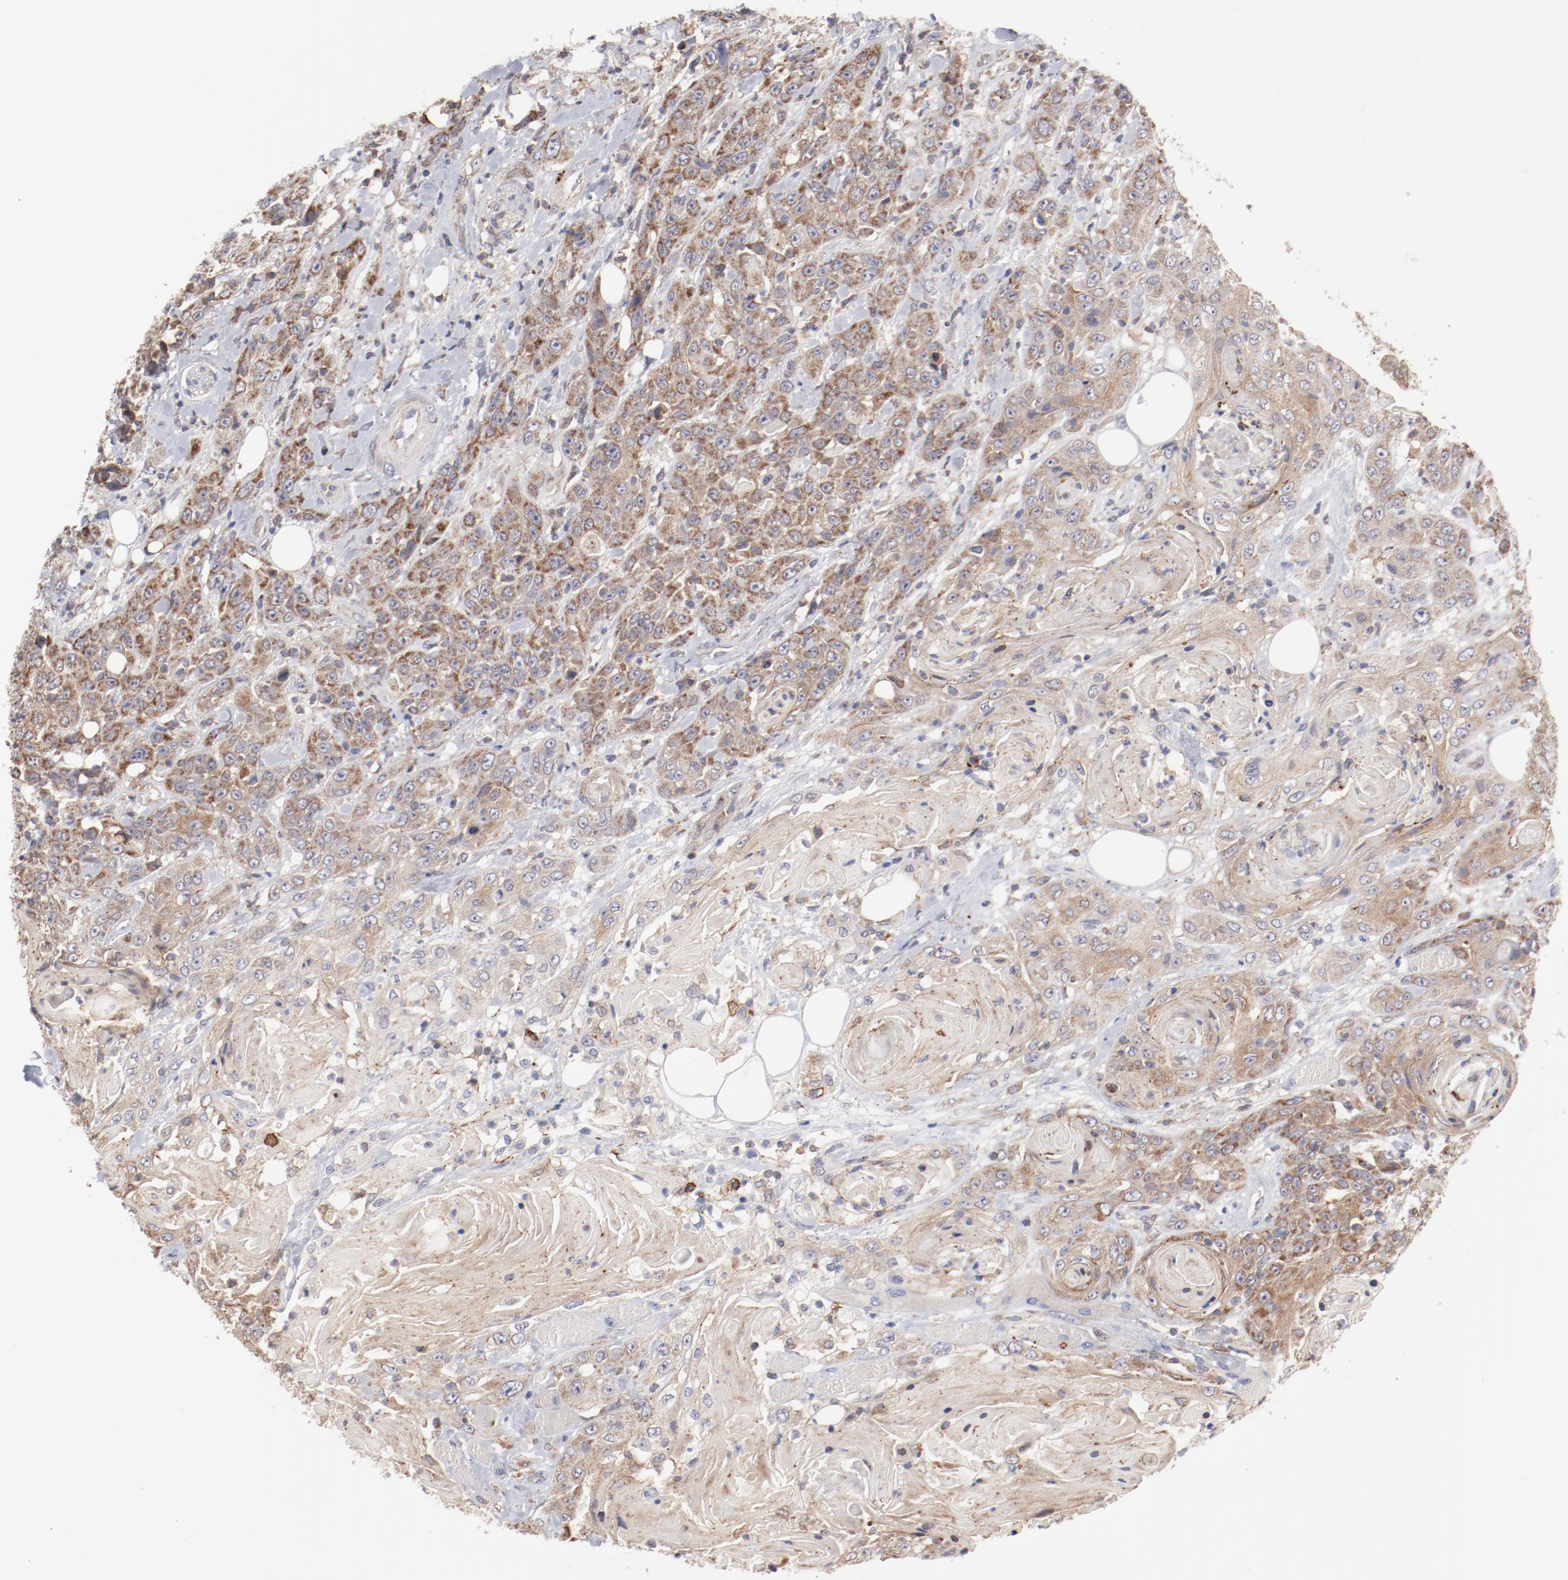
{"staining": {"intensity": "moderate", "quantity": ">75%", "location": "cytoplasmic/membranous"}, "tissue": "head and neck cancer", "cell_type": "Tumor cells", "image_type": "cancer", "snomed": [{"axis": "morphology", "description": "Squamous cell carcinoma, NOS"}, {"axis": "topography", "description": "Head-Neck"}], "caption": "Immunohistochemical staining of human head and neck cancer reveals moderate cytoplasmic/membranous protein positivity in approximately >75% of tumor cells.", "gene": "PPFIBP2", "patient": {"sex": "female", "age": 84}}